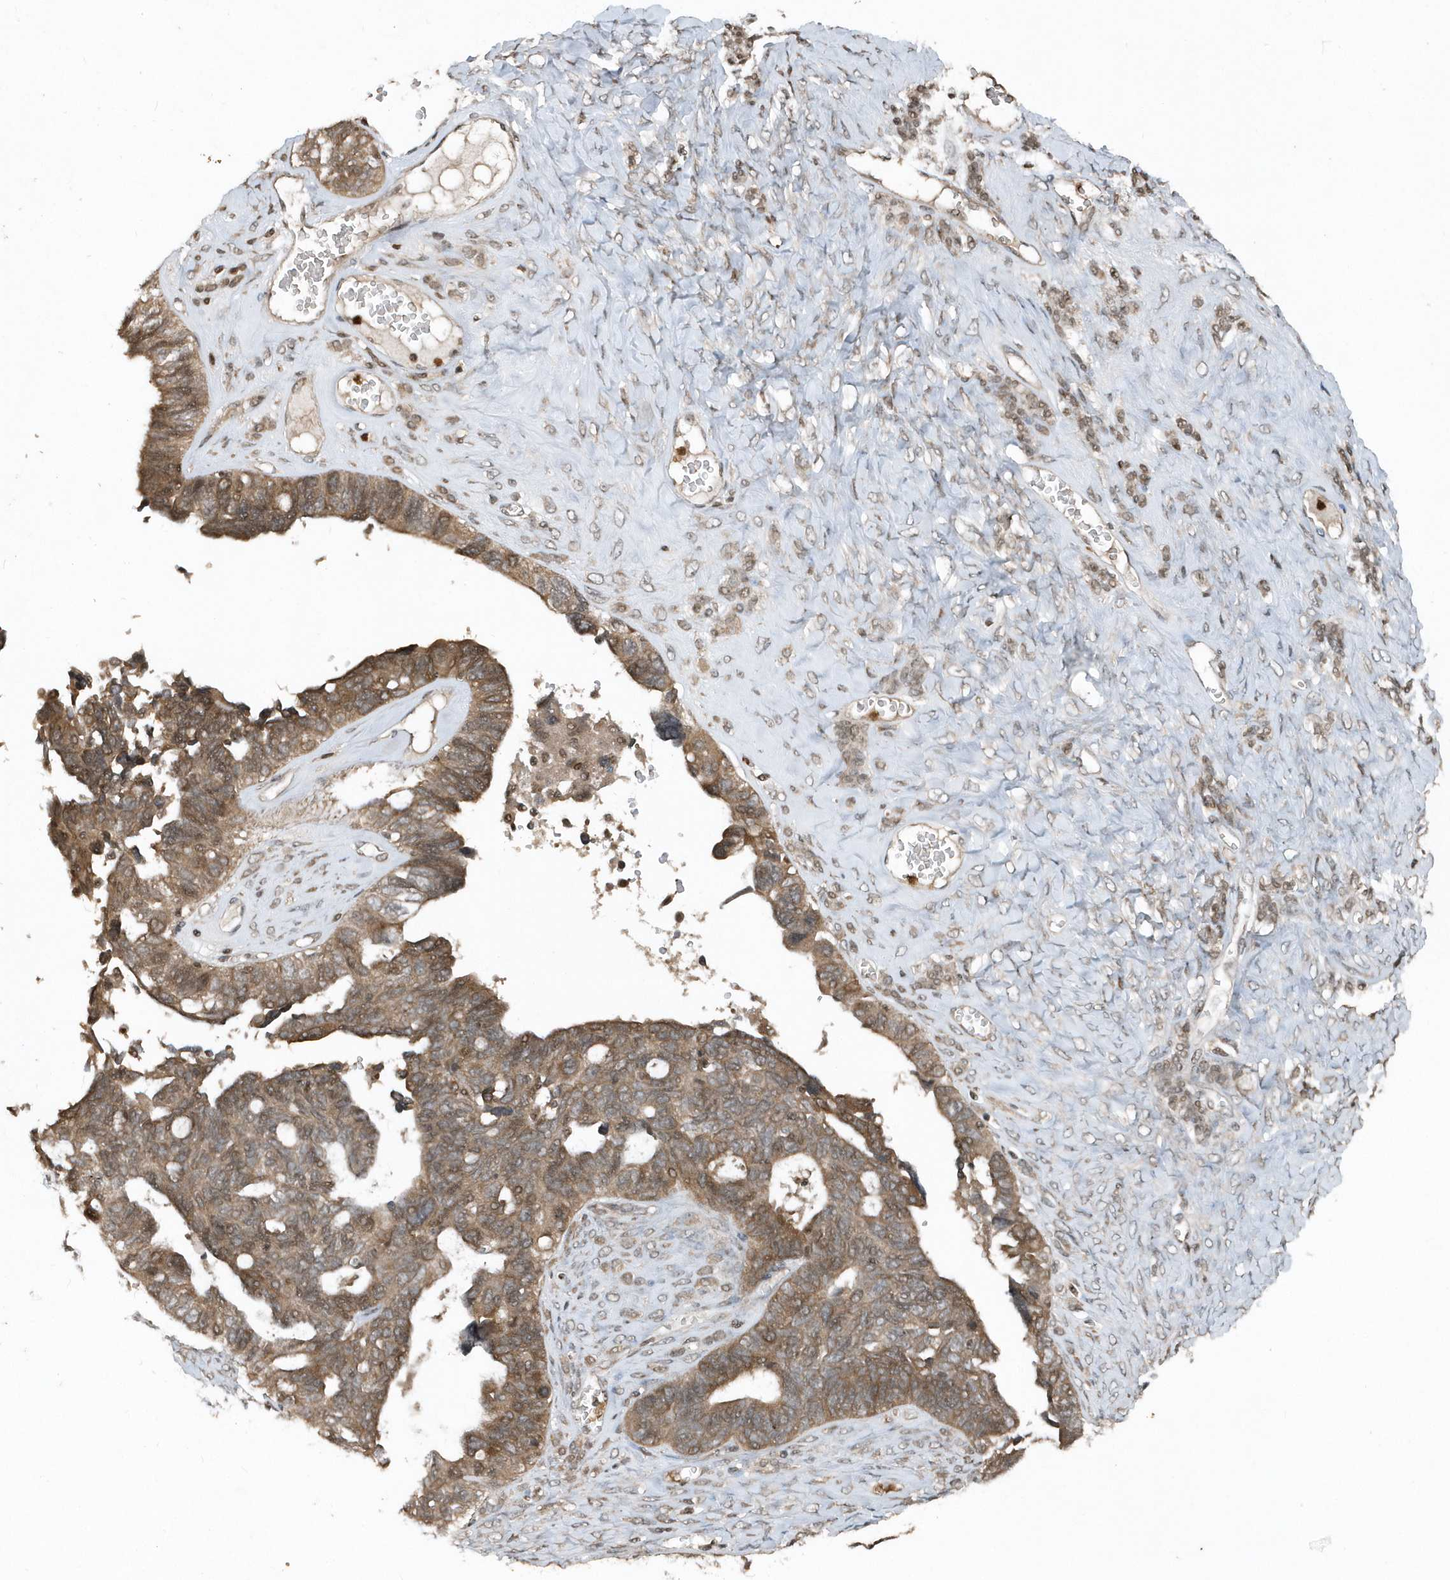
{"staining": {"intensity": "moderate", "quantity": ">75%", "location": "cytoplasmic/membranous"}, "tissue": "ovarian cancer", "cell_type": "Tumor cells", "image_type": "cancer", "snomed": [{"axis": "morphology", "description": "Cystadenocarcinoma, serous, NOS"}, {"axis": "topography", "description": "Ovary"}], "caption": "The photomicrograph reveals a brown stain indicating the presence of a protein in the cytoplasmic/membranous of tumor cells in ovarian cancer.", "gene": "EIF2B1", "patient": {"sex": "female", "age": 79}}